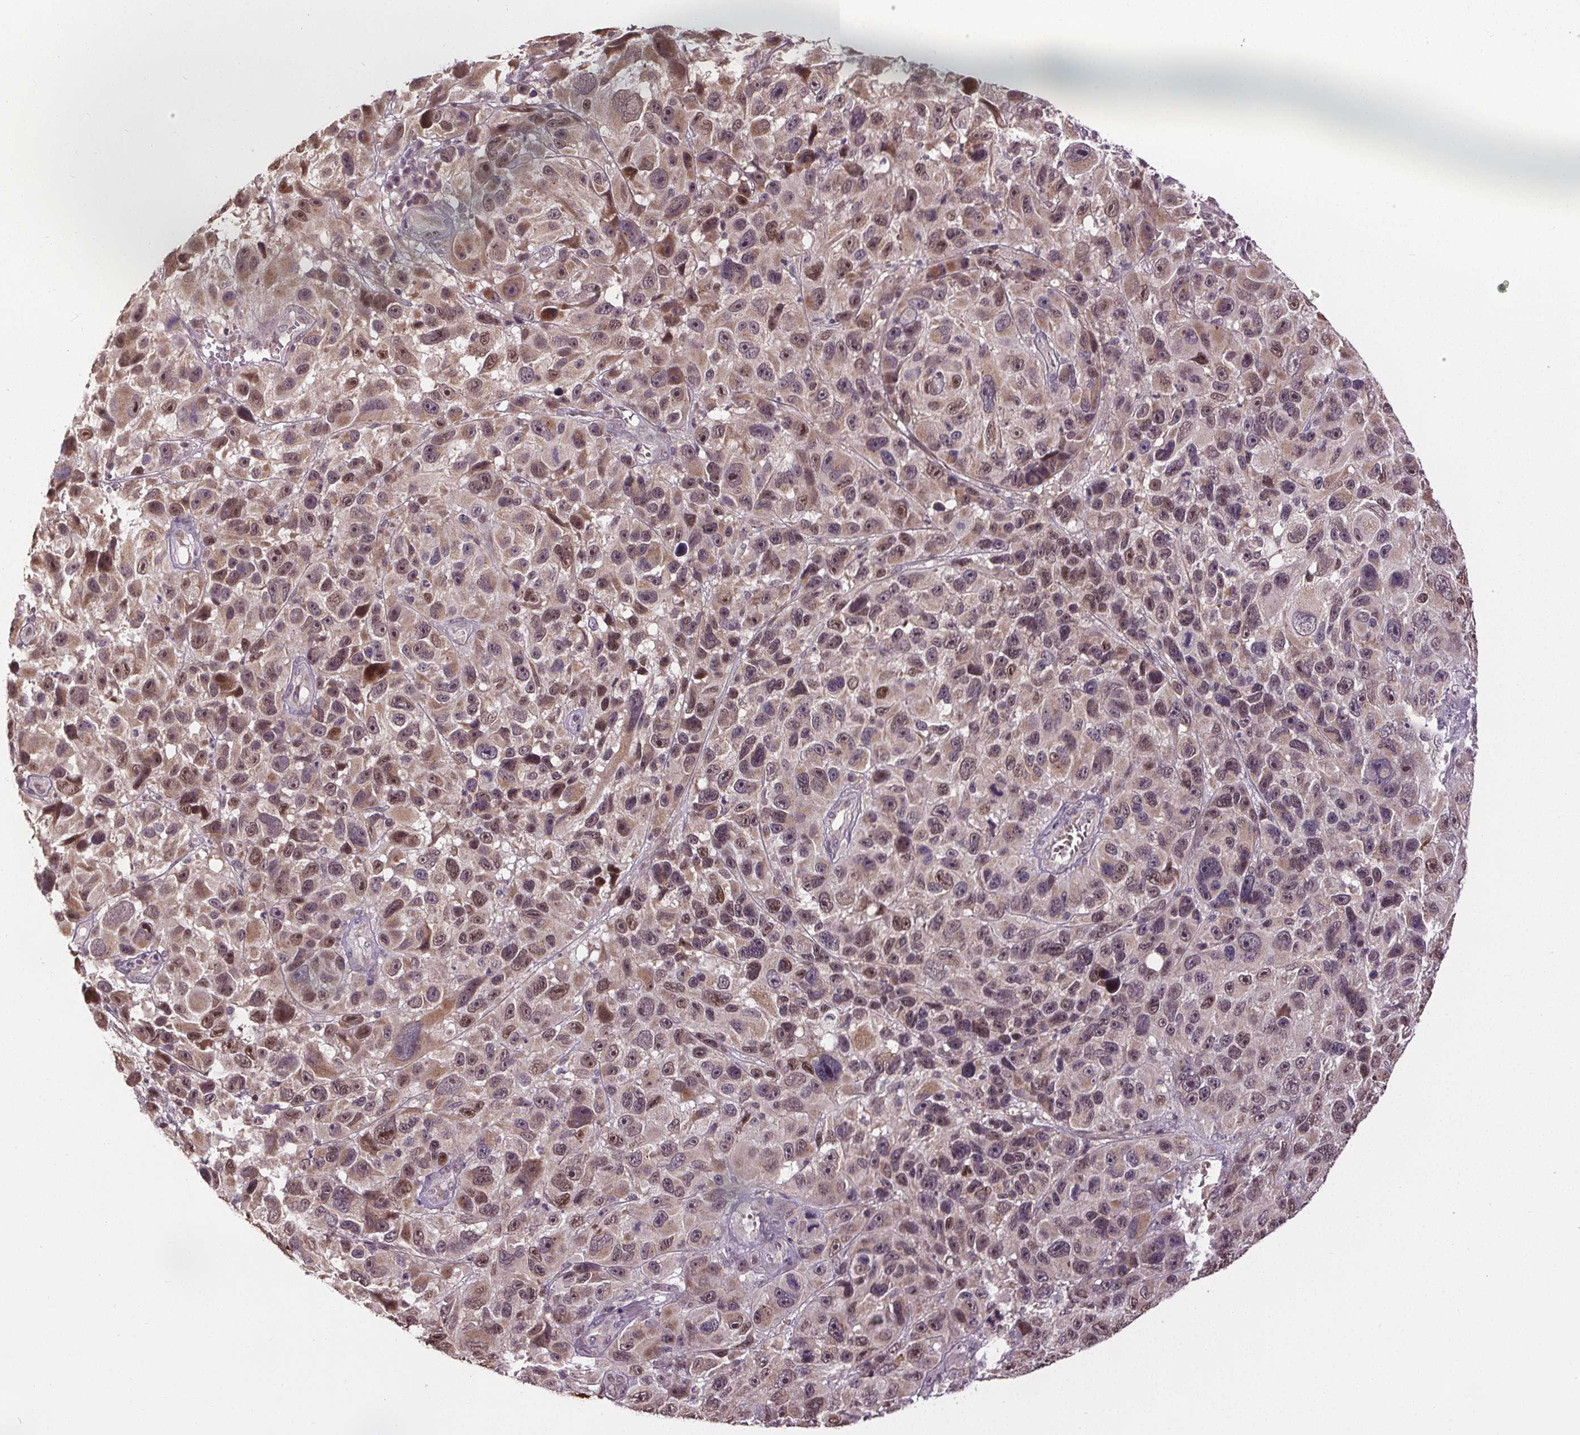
{"staining": {"intensity": "moderate", "quantity": "25%-75%", "location": "nuclear"}, "tissue": "melanoma", "cell_type": "Tumor cells", "image_type": "cancer", "snomed": [{"axis": "morphology", "description": "Malignant melanoma, NOS"}, {"axis": "topography", "description": "Skin"}], "caption": "This photomicrograph demonstrates IHC staining of melanoma, with medium moderate nuclear expression in about 25%-75% of tumor cells.", "gene": "KIAA0232", "patient": {"sex": "male", "age": 53}}